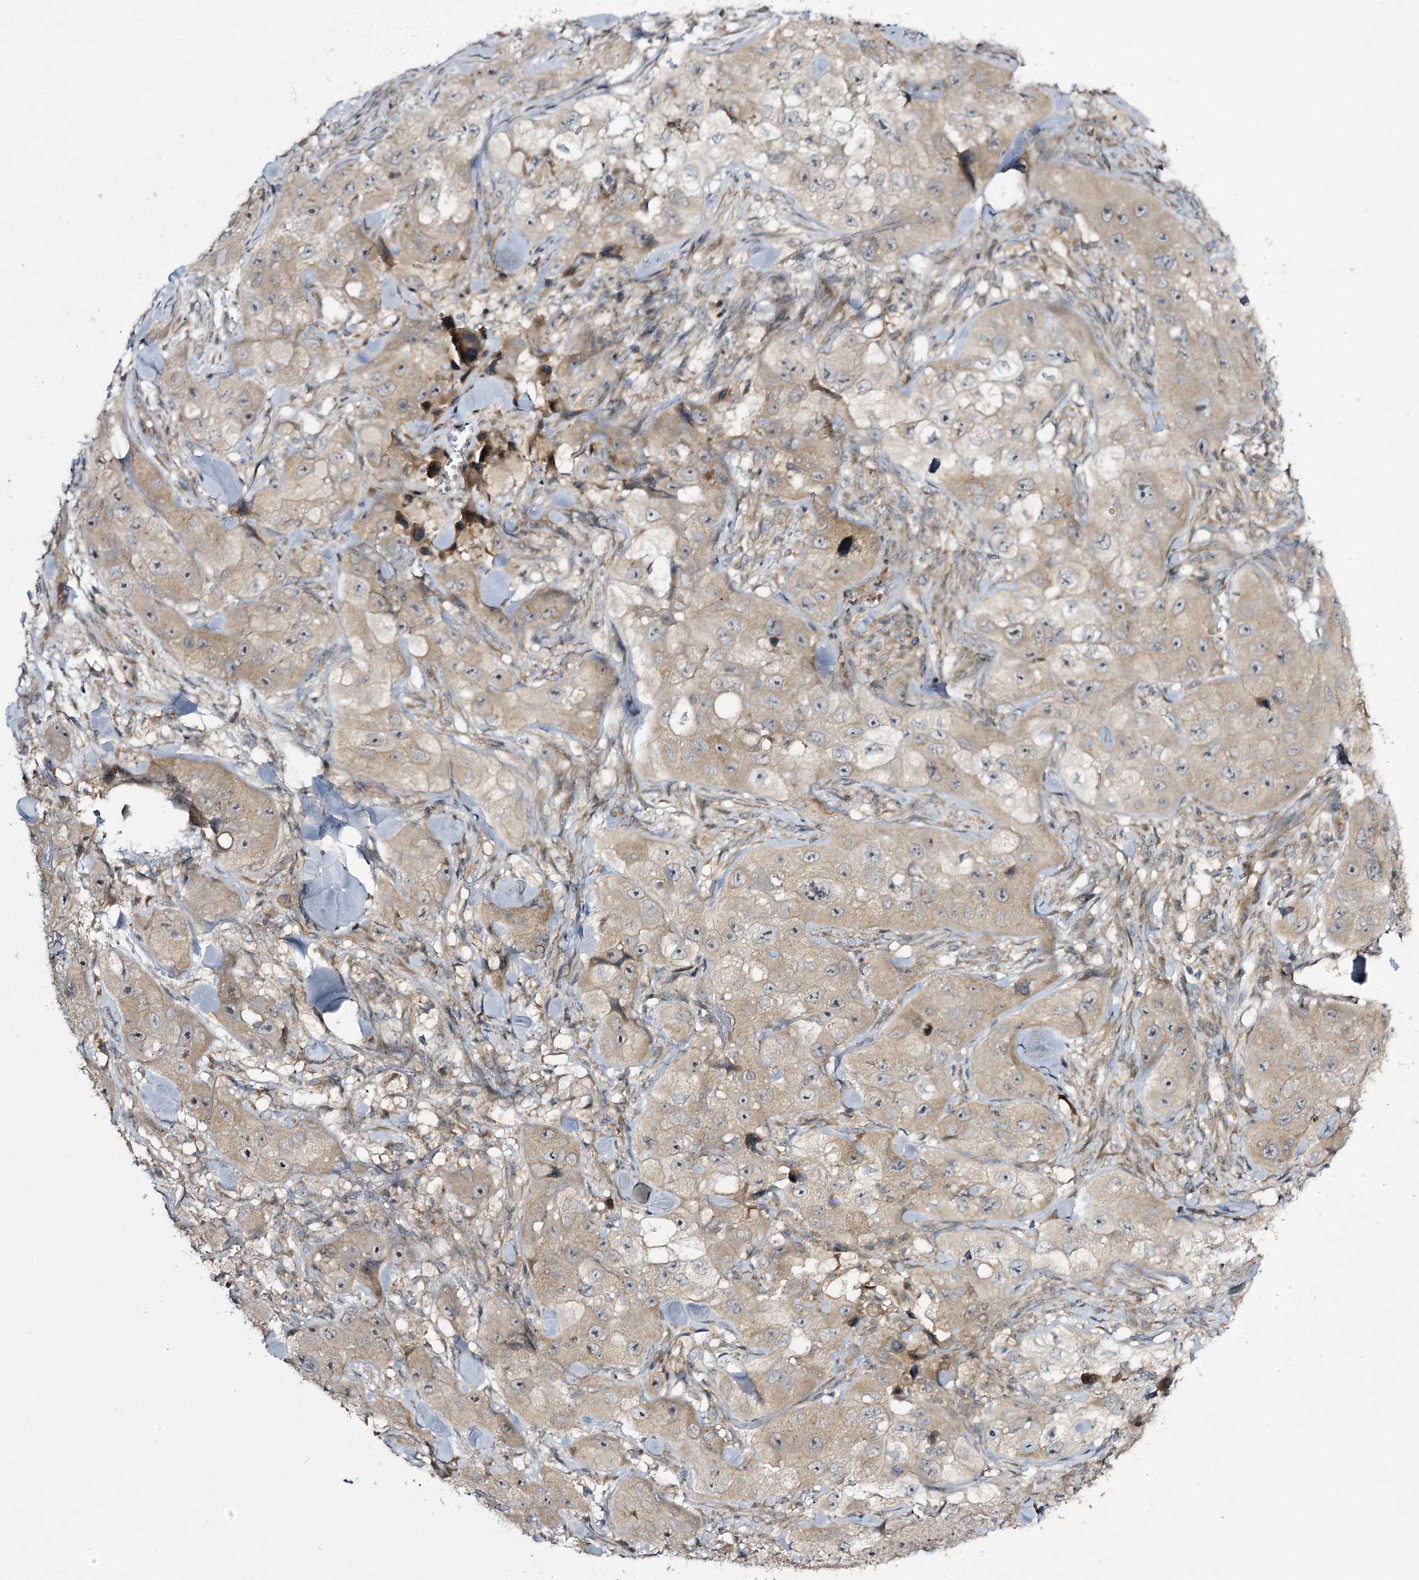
{"staining": {"intensity": "moderate", "quantity": ">75%", "location": "cytoplasmic/membranous"}, "tissue": "skin cancer", "cell_type": "Tumor cells", "image_type": "cancer", "snomed": [{"axis": "morphology", "description": "Squamous cell carcinoma, NOS"}, {"axis": "topography", "description": "Skin"}, {"axis": "topography", "description": "Subcutis"}], "caption": "High-magnification brightfield microscopy of skin cancer (squamous cell carcinoma) stained with DAB (brown) and counterstained with hematoxylin (blue). tumor cells exhibit moderate cytoplasmic/membranous expression is present in approximately>75% of cells.", "gene": "C11orf80", "patient": {"sex": "male", "age": 73}}